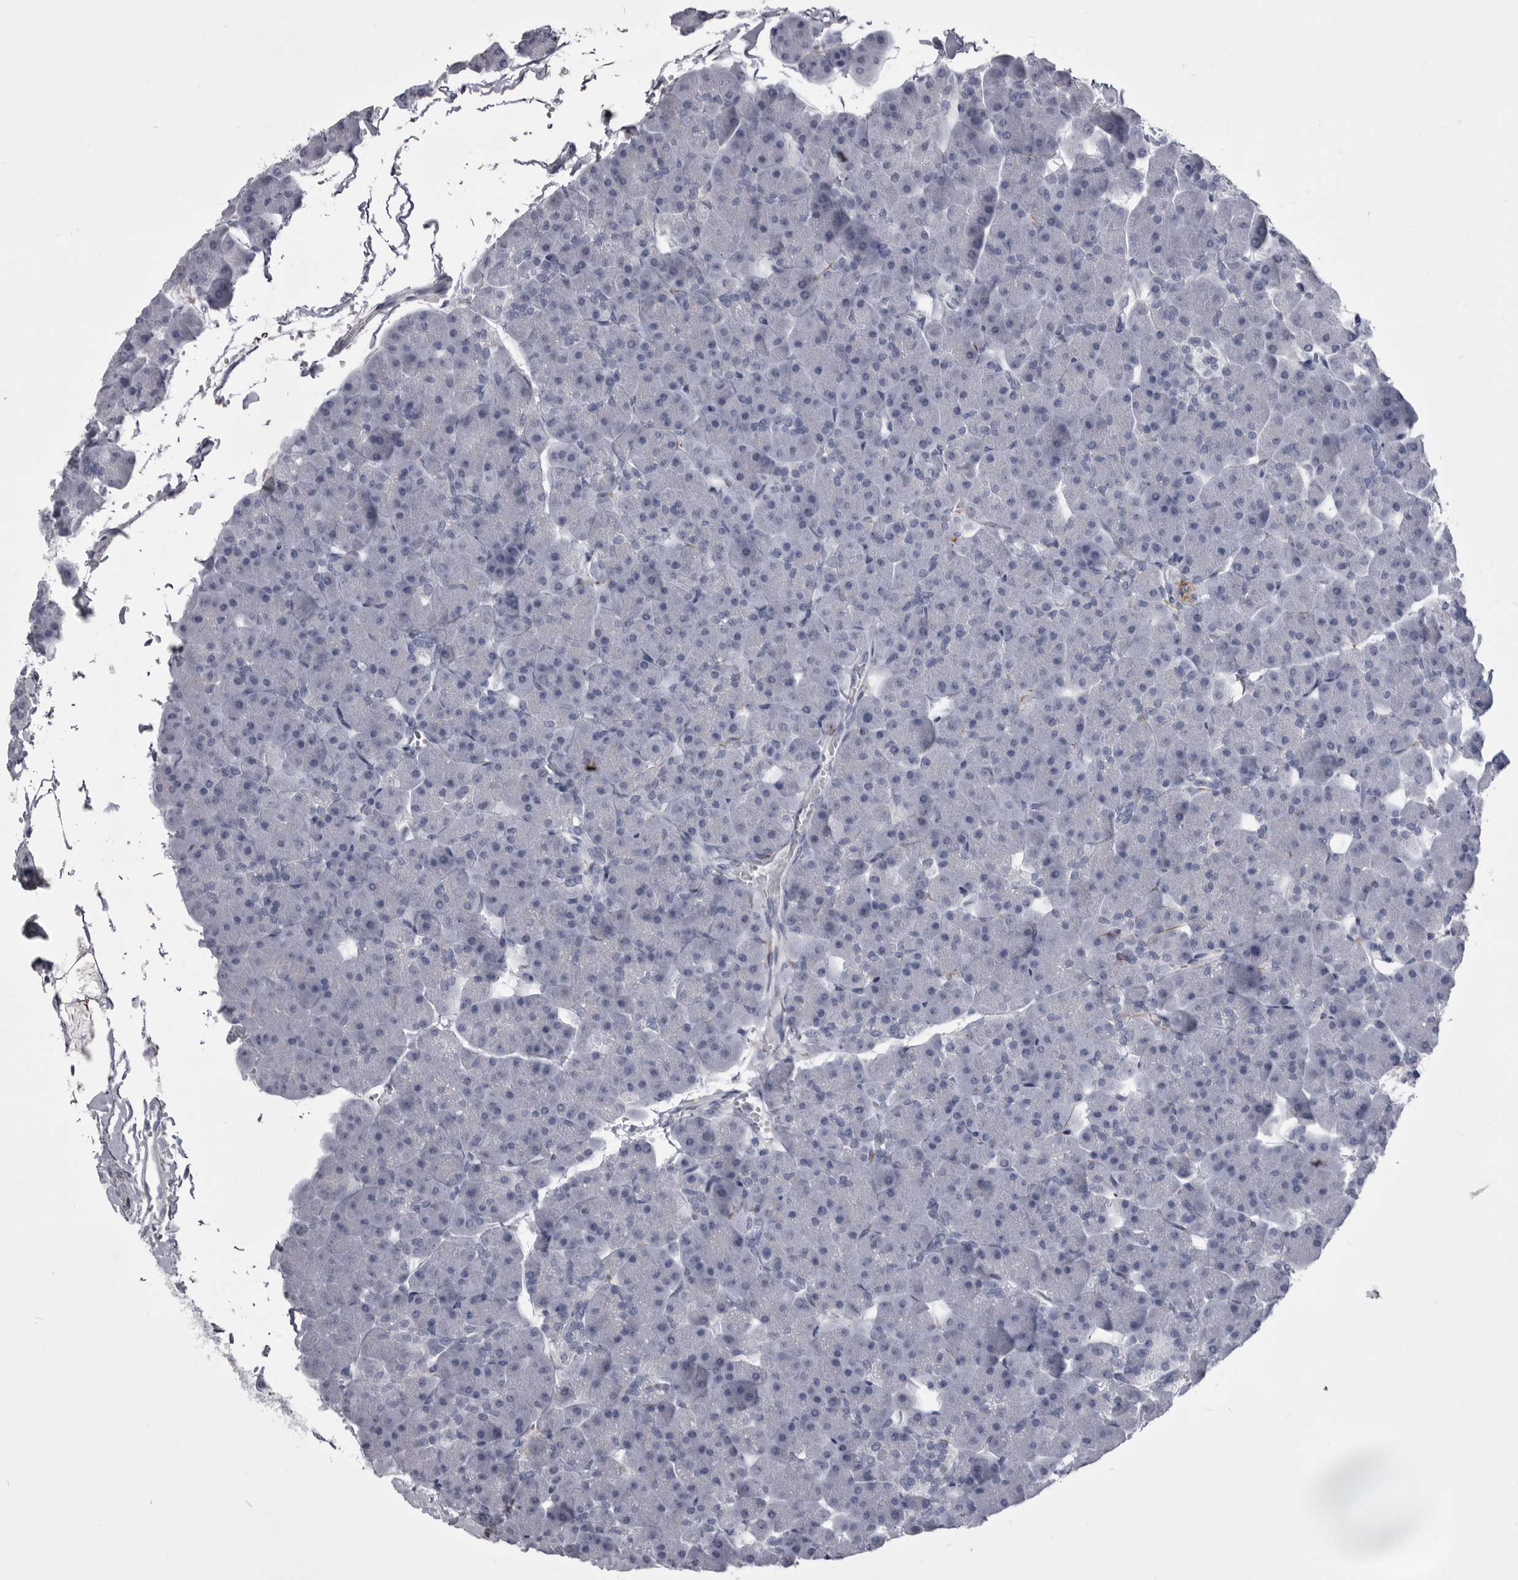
{"staining": {"intensity": "negative", "quantity": "none", "location": "none"}, "tissue": "pancreas", "cell_type": "Exocrine glandular cells", "image_type": "normal", "snomed": [{"axis": "morphology", "description": "Normal tissue, NOS"}, {"axis": "topography", "description": "Pancreas"}], "caption": "A high-resolution histopathology image shows immunohistochemistry staining of unremarkable pancreas, which shows no significant positivity in exocrine glandular cells.", "gene": "ANK2", "patient": {"sex": "male", "age": 35}}